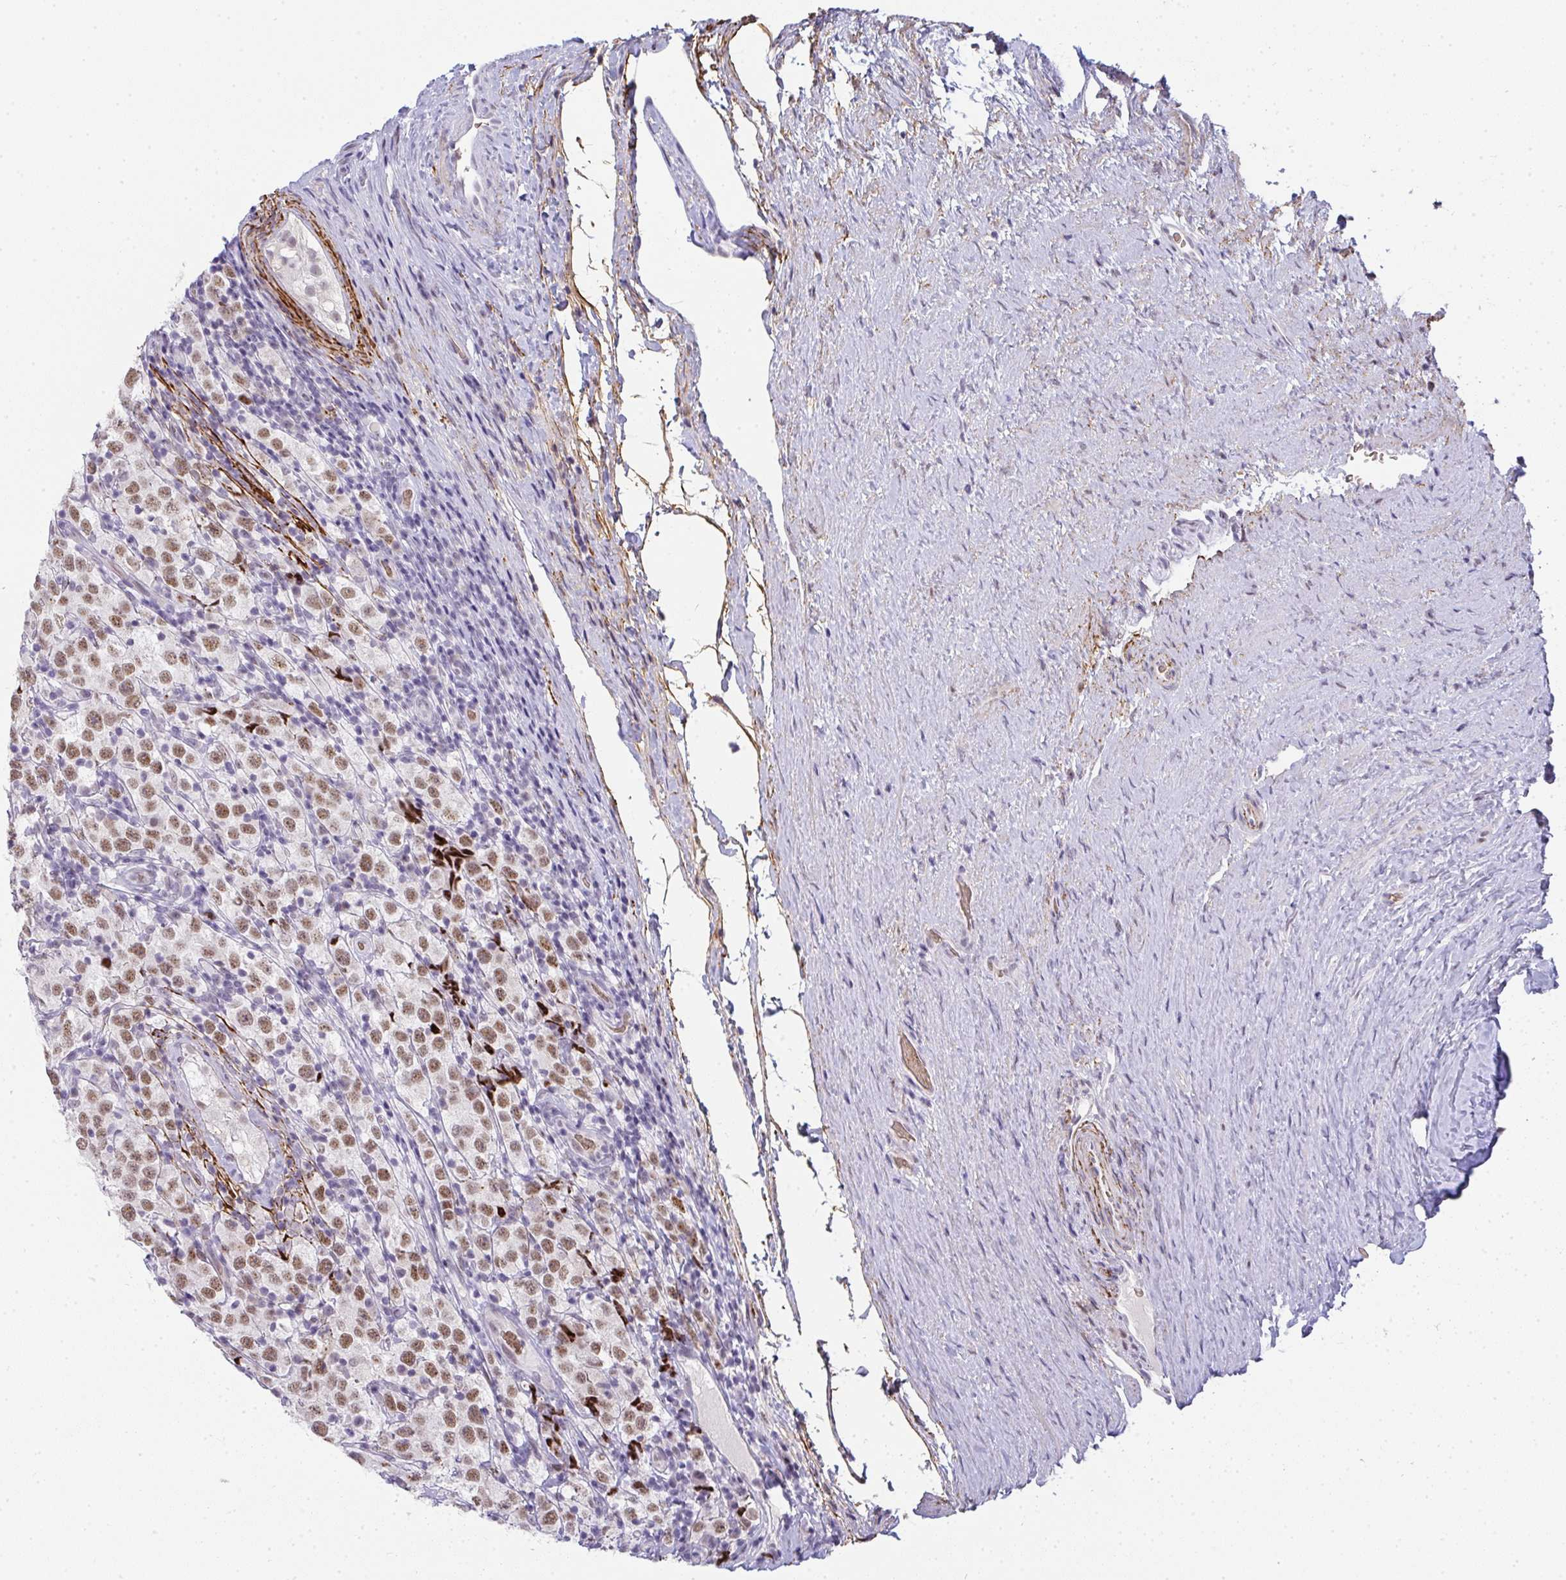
{"staining": {"intensity": "moderate", "quantity": ">75%", "location": "nuclear"}, "tissue": "testis cancer", "cell_type": "Tumor cells", "image_type": "cancer", "snomed": [{"axis": "morphology", "description": "Seminoma, NOS"}, {"axis": "morphology", "description": "Carcinoma, Embryonal, NOS"}, {"axis": "topography", "description": "Testis"}], "caption": "Protein expression analysis of embryonal carcinoma (testis) exhibits moderate nuclear positivity in about >75% of tumor cells.", "gene": "TNMD", "patient": {"sex": "male", "age": 41}}